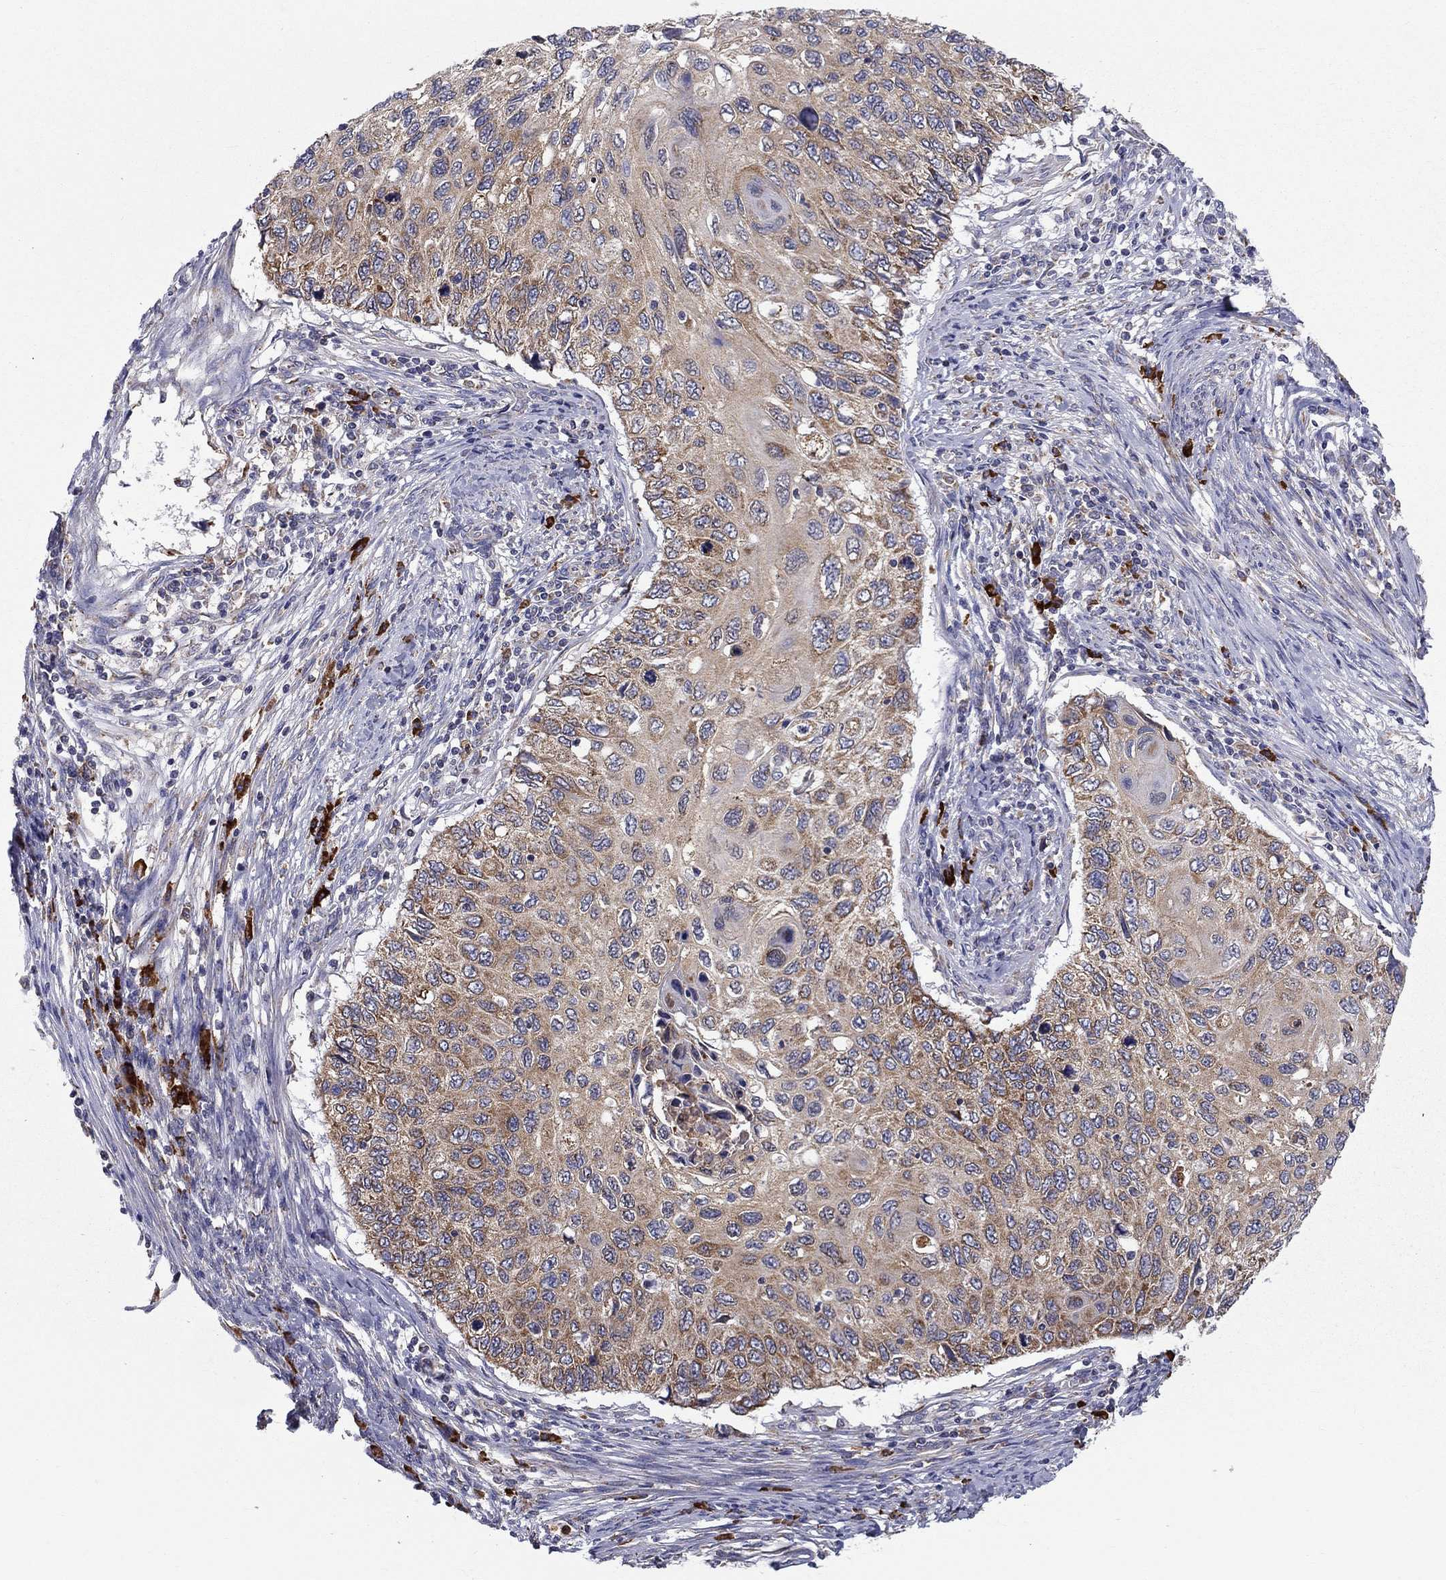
{"staining": {"intensity": "moderate", "quantity": "25%-75%", "location": "cytoplasmic/membranous"}, "tissue": "cervical cancer", "cell_type": "Tumor cells", "image_type": "cancer", "snomed": [{"axis": "morphology", "description": "Squamous cell carcinoma, NOS"}, {"axis": "topography", "description": "Cervix"}], "caption": "Immunohistochemistry (IHC) histopathology image of cervical cancer (squamous cell carcinoma) stained for a protein (brown), which reveals medium levels of moderate cytoplasmic/membranous staining in approximately 25%-75% of tumor cells.", "gene": "PRDX4", "patient": {"sex": "female", "age": 70}}